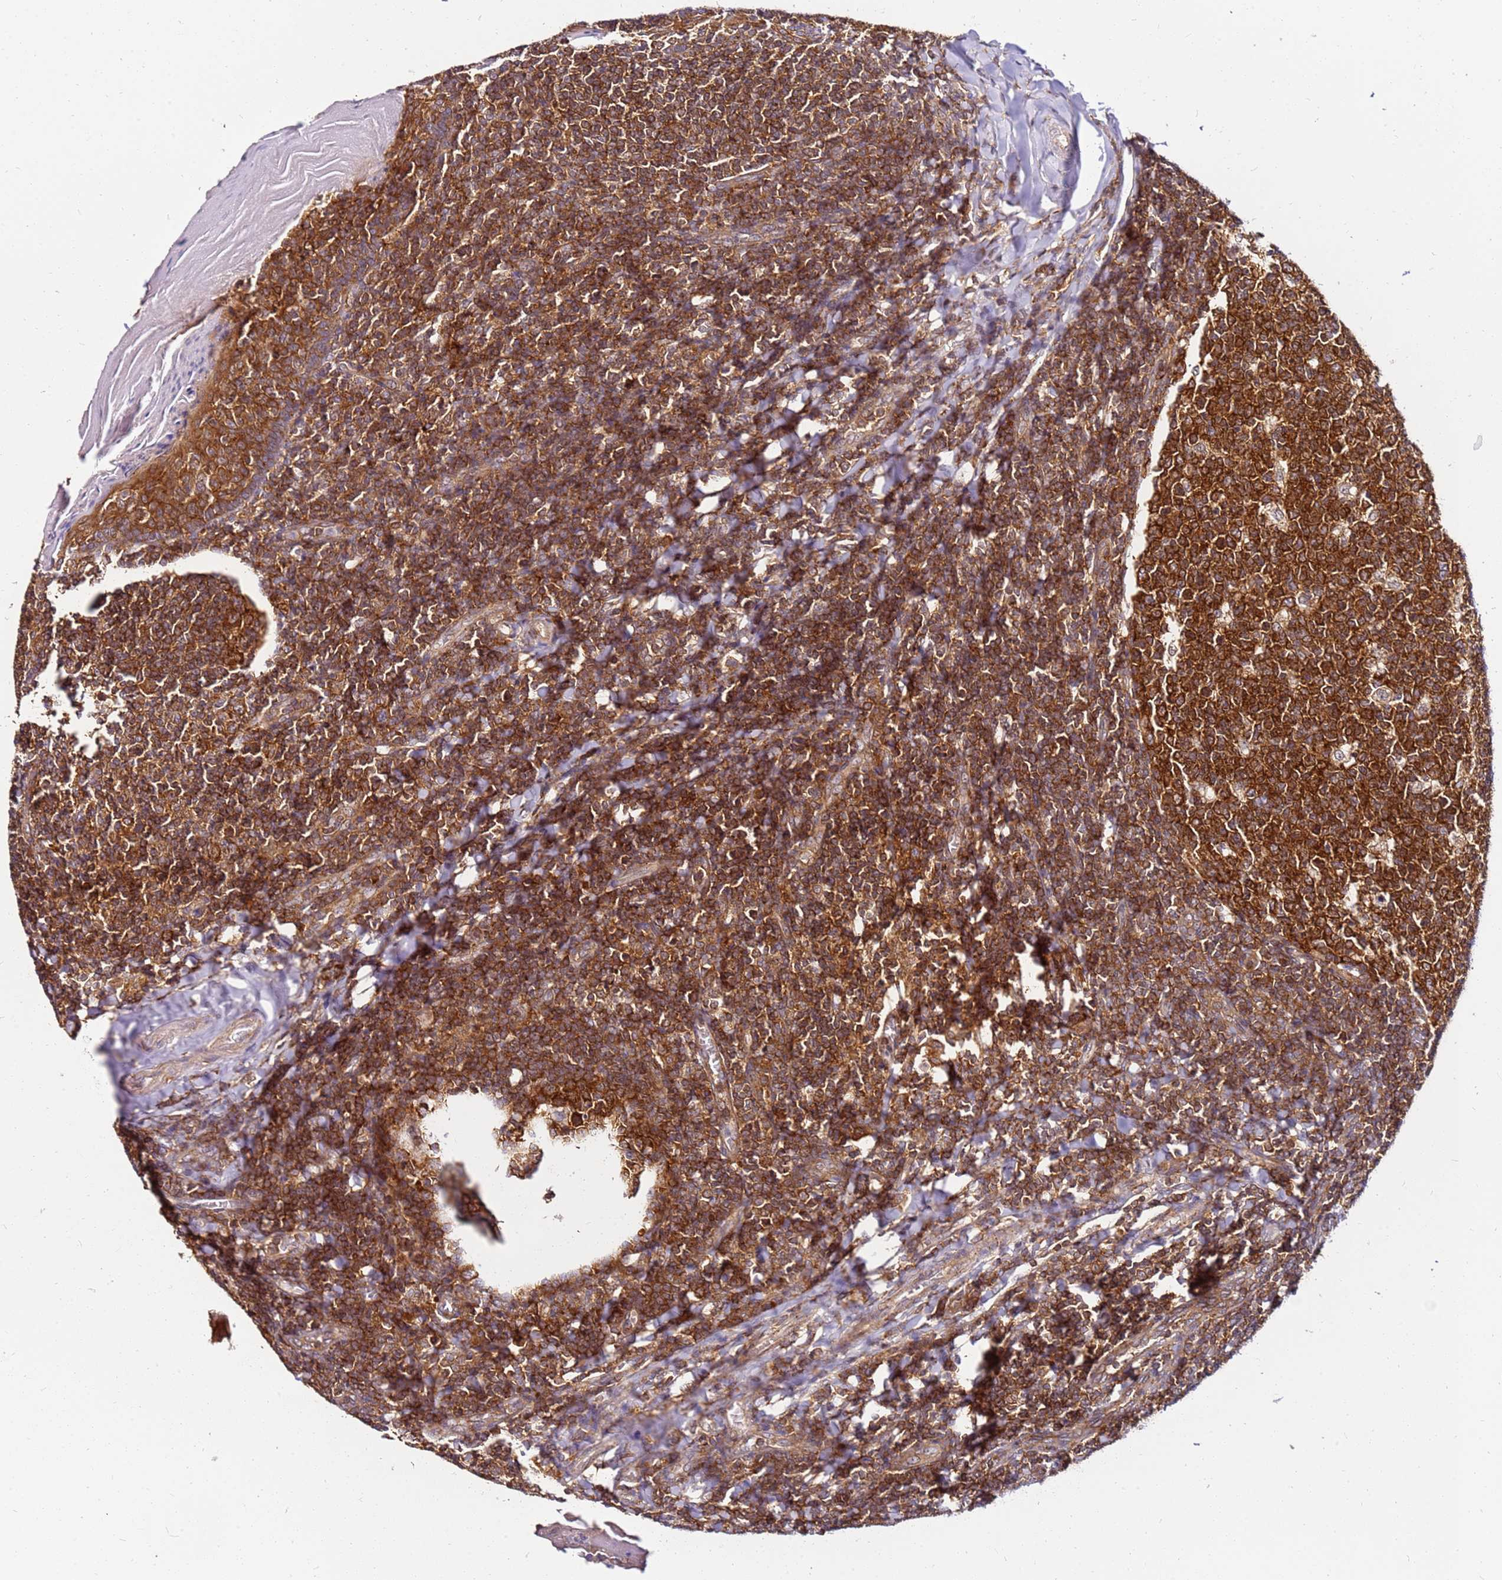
{"staining": {"intensity": "strong", "quantity": ">75%", "location": "cytoplasmic/membranous"}, "tissue": "tonsil", "cell_type": "Germinal center cells", "image_type": "normal", "snomed": [{"axis": "morphology", "description": "Normal tissue, NOS"}, {"axis": "topography", "description": "Tonsil"}], "caption": "Immunohistochemical staining of unremarkable tonsil displays high levels of strong cytoplasmic/membranous positivity in approximately >75% of germinal center cells.", "gene": "PIH1D1", "patient": {"sex": "female", "age": 19}}